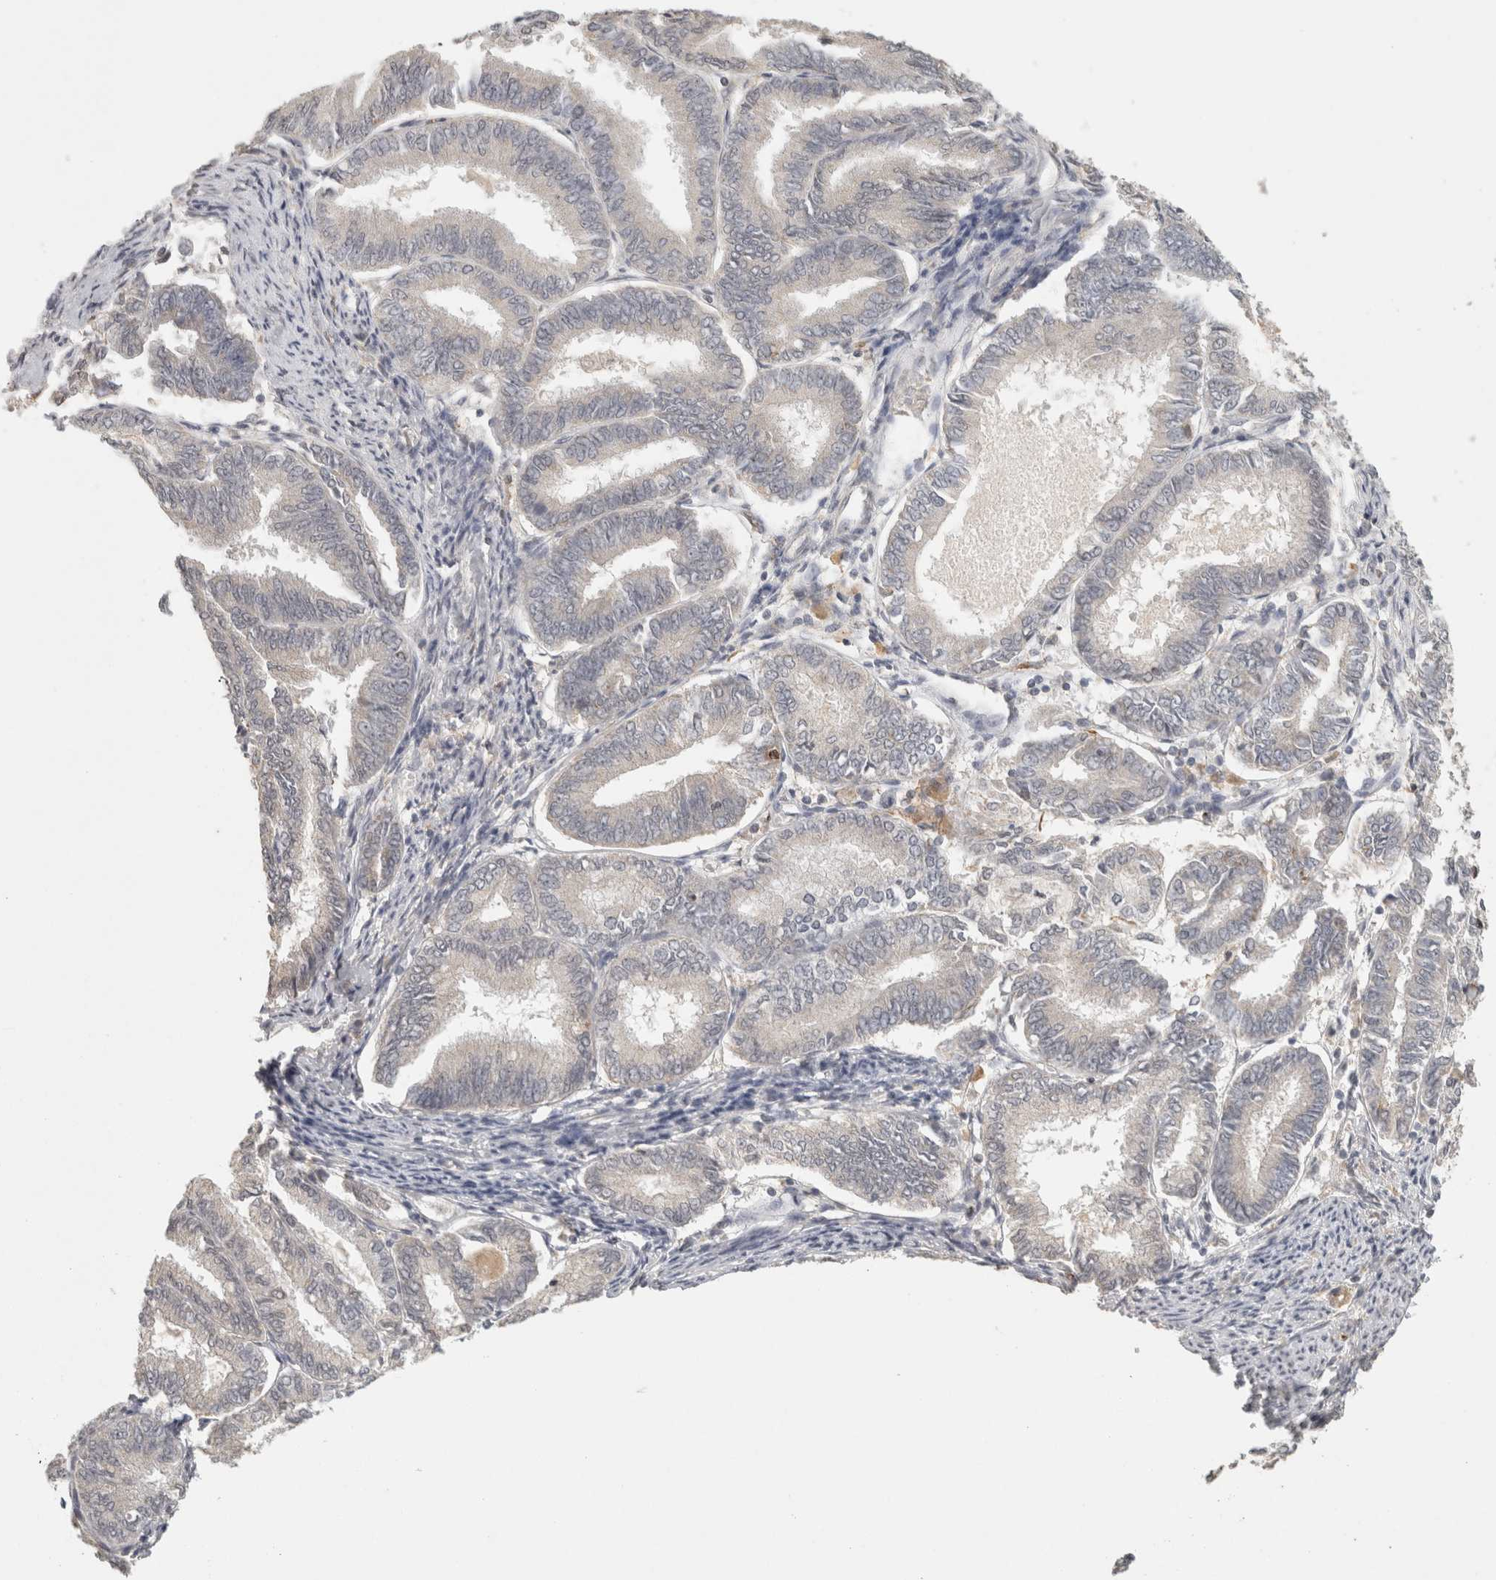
{"staining": {"intensity": "negative", "quantity": "none", "location": "none"}, "tissue": "endometrial cancer", "cell_type": "Tumor cells", "image_type": "cancer", "snomed": [{"axis": "morphology", "description": "Adenocarcinoma, NOS"}, {"axis": "topography", "description": "Endometrium"}], "caption": "Endometrial adenocarcinoma stained for a protein using immunohistochemistry shows no positivity tumor cells.", "gene": "HAVCR2", "patient": {"sex": "female", "age": 86}}